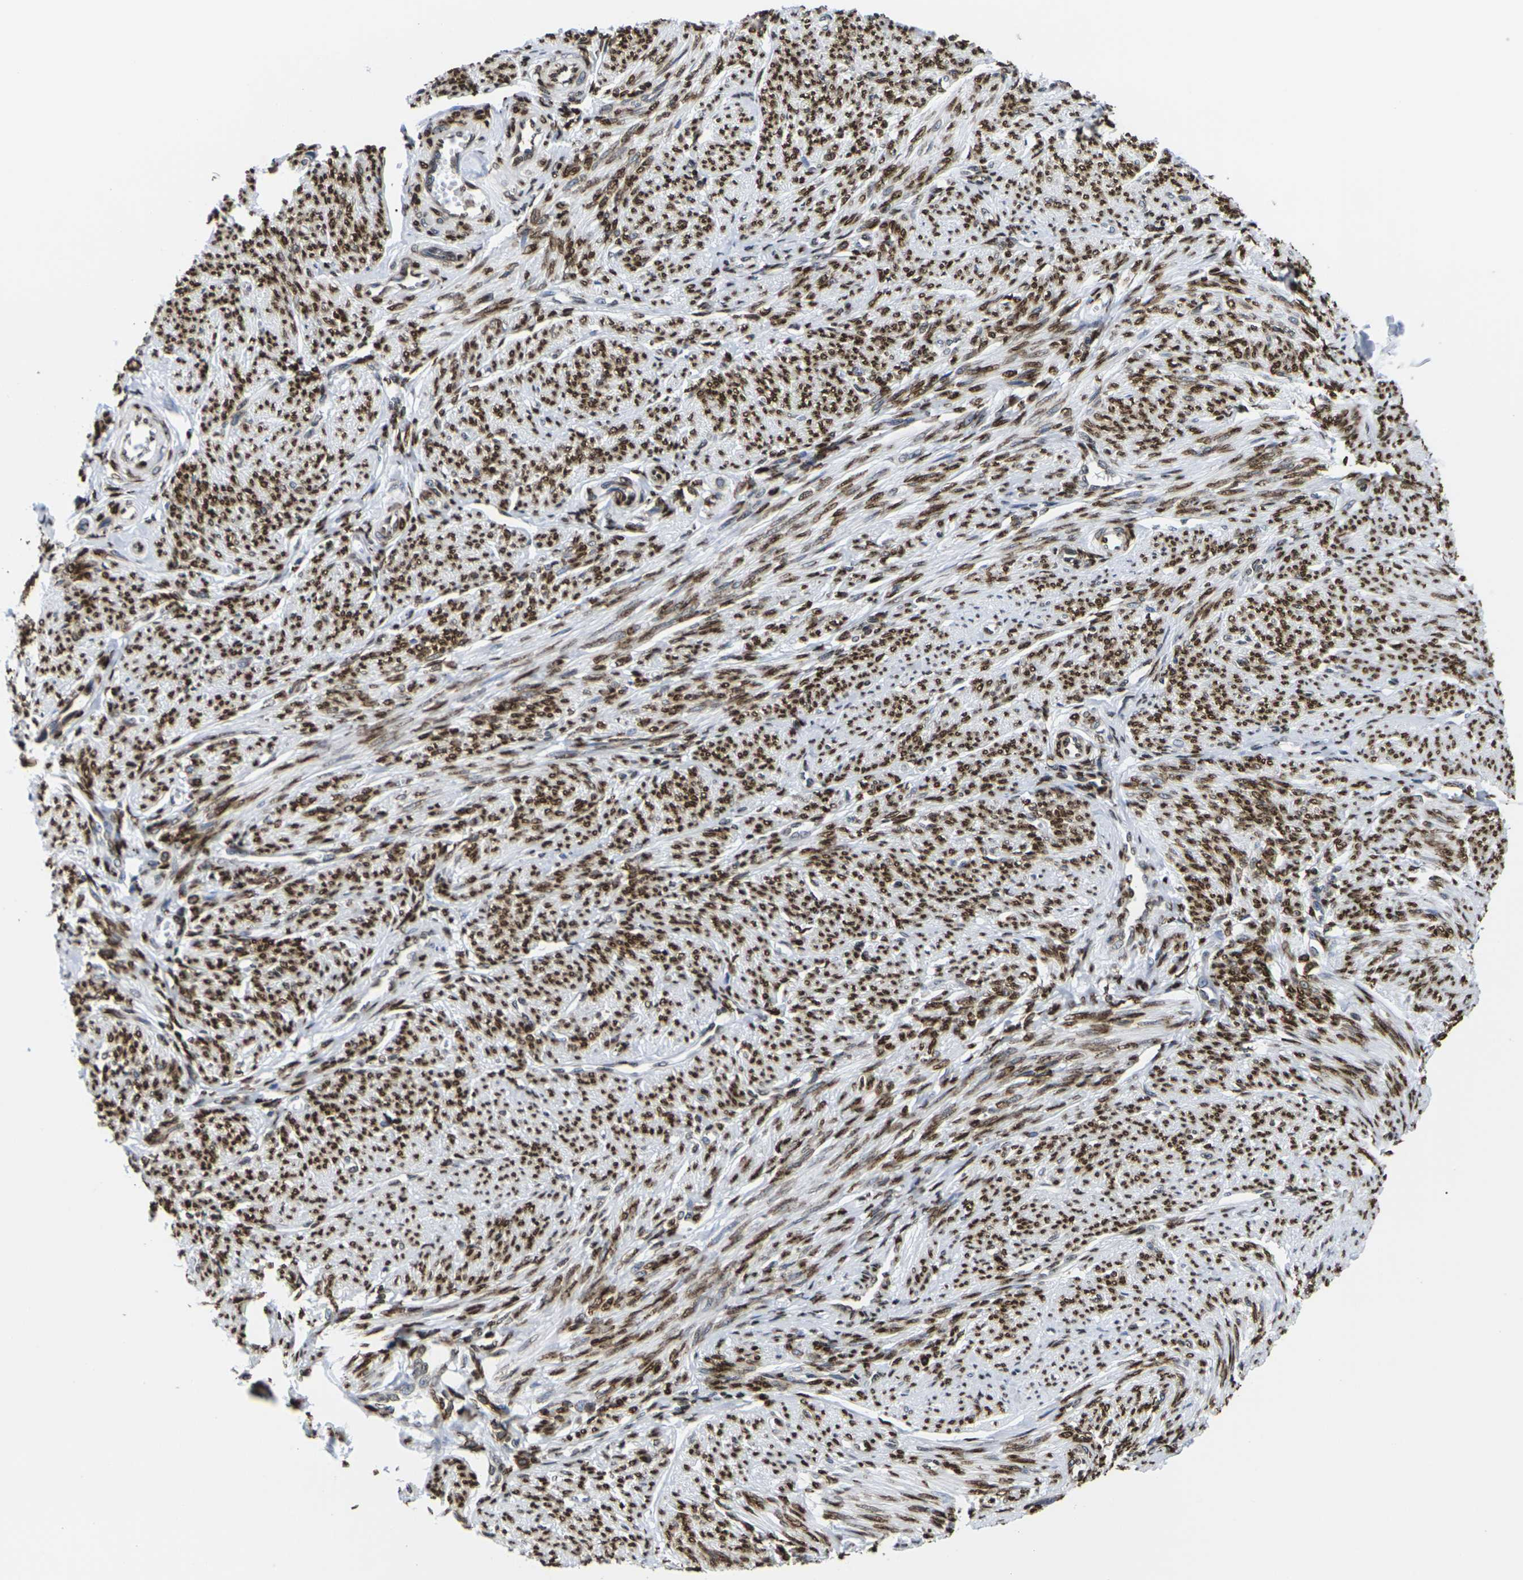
{"staining": {"intensity": "strong", "quantity": ">75%", "location": "cytoplasmic/membranous,nuclear"}, "tissue": "smooth muscle", "cell_type": "Smooth muscle cells", "image_type": "normal", "snomed": [{"axis": "morphology", "description": "Normal tissue, NOS"}, {"axis": "topography", "description": "Smooth muscle"}], "caption": "Protein analysis of normal smooth muscle demonstrates strong cytoplasmic/membranous,nuclear positivity in approximately >75% of smooth muscle cells.", "gene": "H2AC21", "patient": {"sex": "female", "age": 65}}